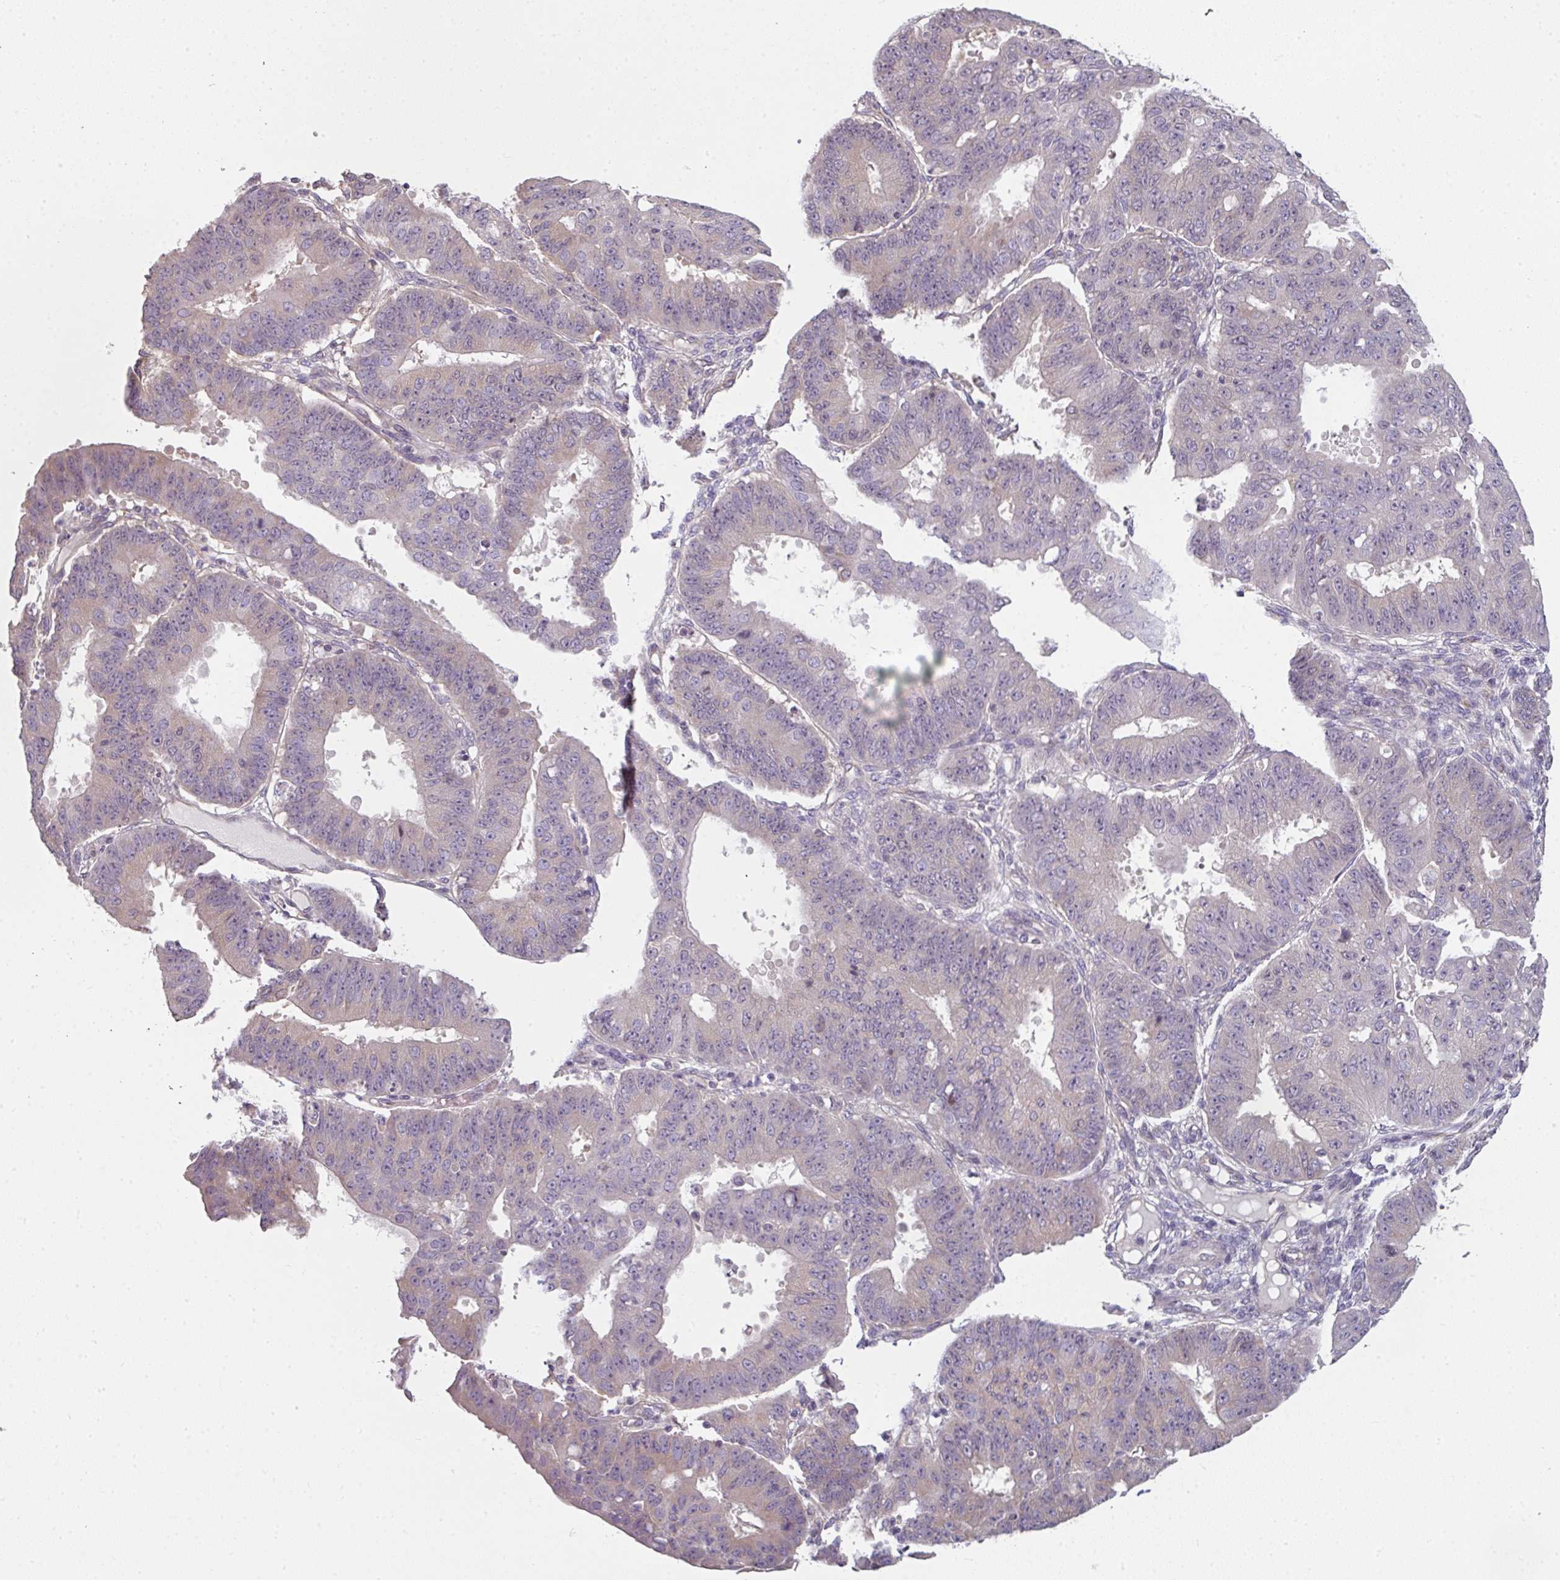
{"staining": {"intensity": "negative", "quantity": "none", "location": "none"}, "tissue": "ovarian cancer", "cell_type": "Tumor cells", "image_type": "cancer", "snomed": [{"axis": "morphology", "description": "Carcinoma, endometroid"}, {"axis": "topography", "description": "Appendix"}, {"axis": "topography", "description": "Ovary"}], "caption": "High magnification brightfield microscopy of ovarian cancer stained with DAB (brown) and counterstained with hematoxylin (blue): tumor cells show no significant staining. (Brightfield microscopy of DAB immunohistochemistry (IHC) at high magnification).", "gene": "C19orf33", "patient": {"sex": "female", "age": 42}}